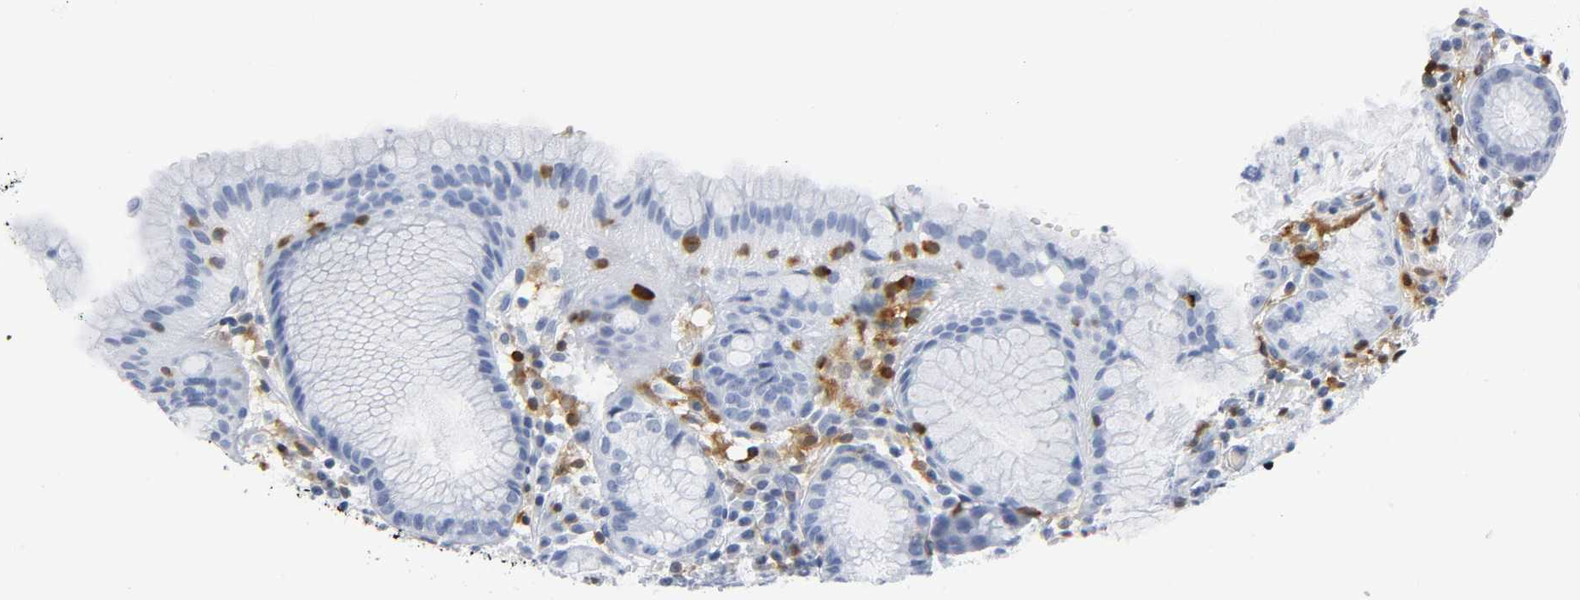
{"staining": {"intensity": "negative", "quantity": "none", "location": "none"}, "tissue": "stomach", "cell_type": "Glandular cells", "image_type": "normal", "snomed": [{"axis": "morphology", "description": "Normal tissue, NOS"}, {"axis": "topography", "description": "Stomach"}, {"axis": "topography", "description": "Stomach, lower"}], "caption": "Protein analysis of benign stomach displays no significant expression in glandular cells. (Stains: DAB (3,3'-diaminobenzidine) IHC with hematoxylin counter stain, Microscopy: brightfield microscopy at high magnification).", "gene": "DOK2", "patient": {"sex": "female", "age": 75}}